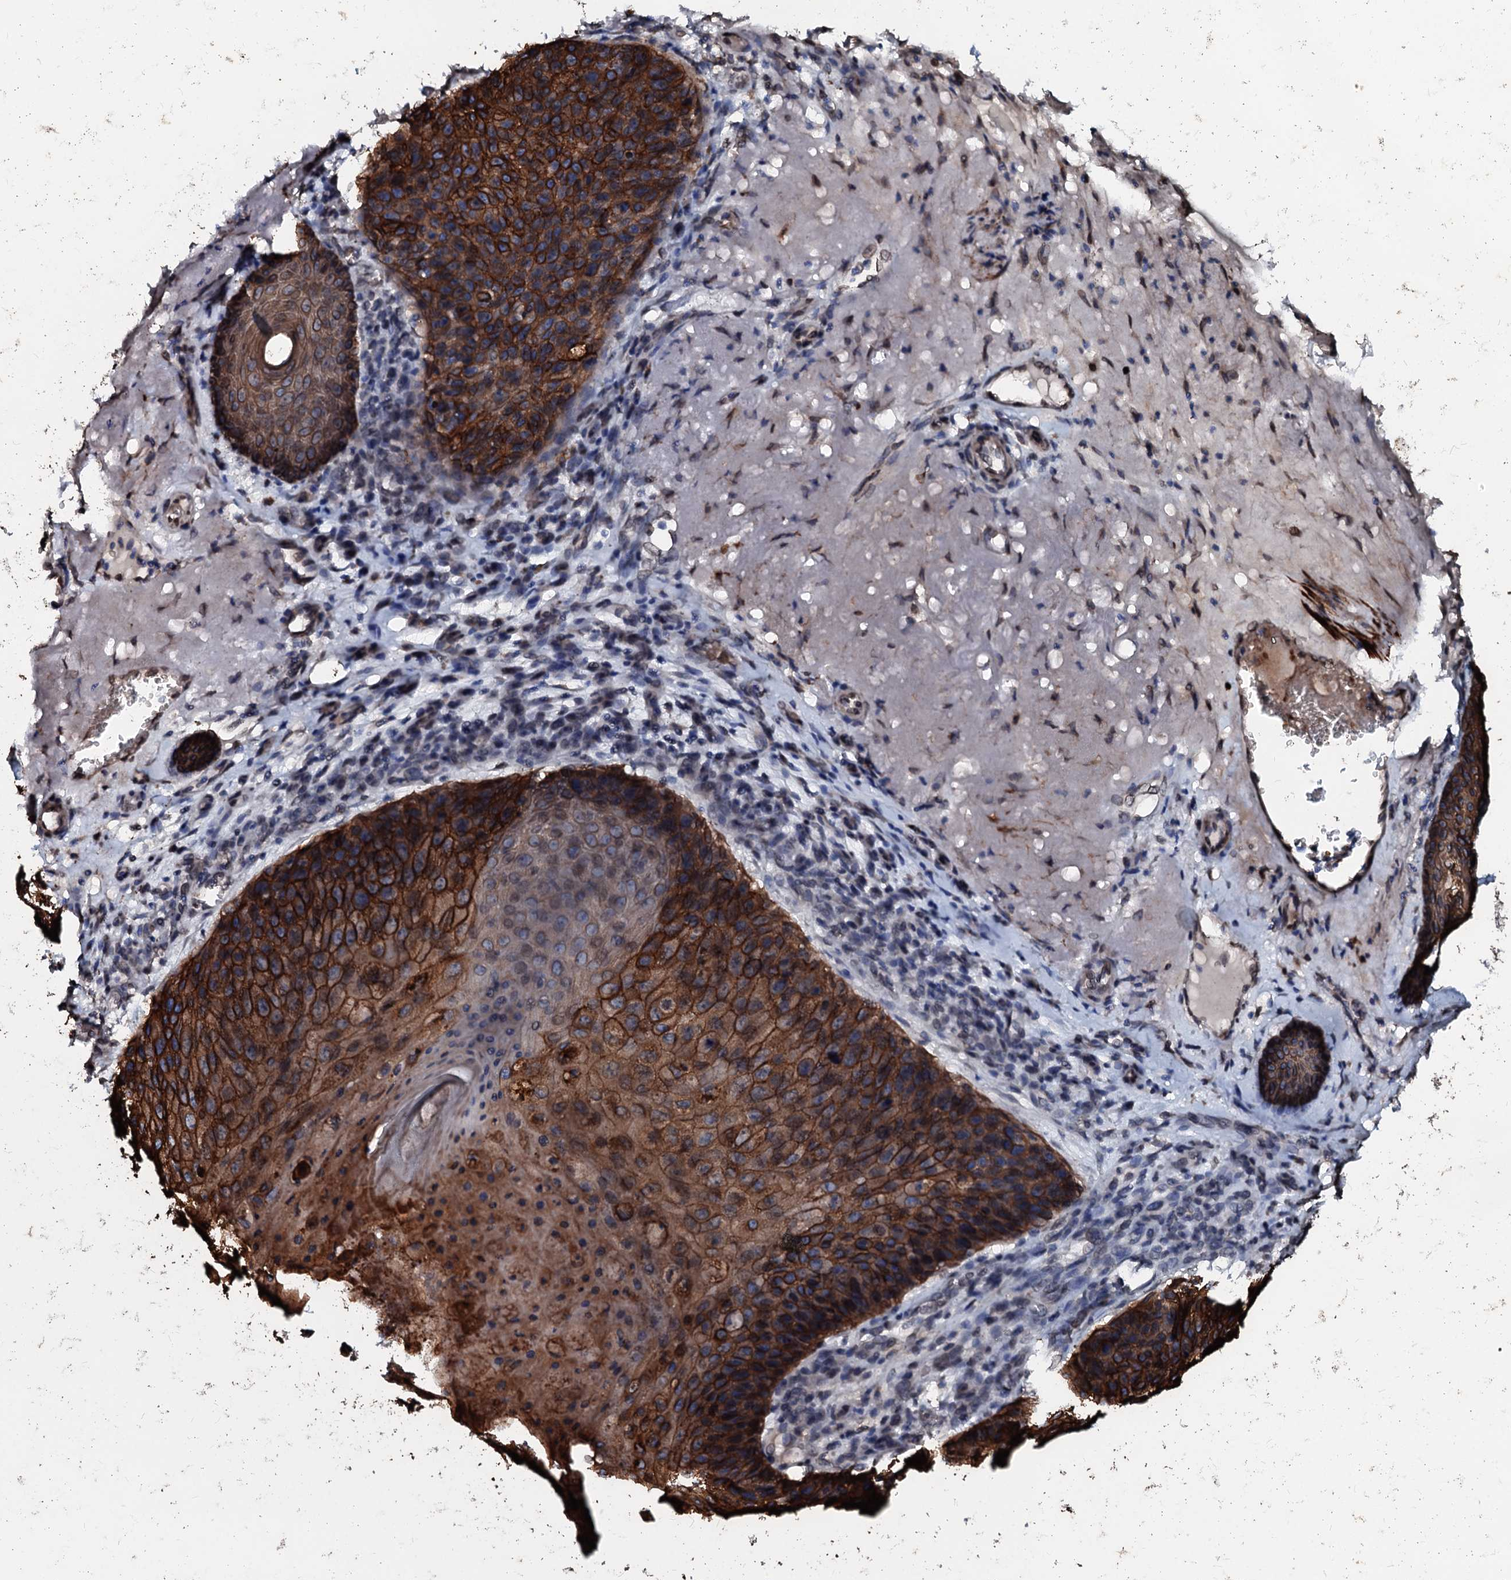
{"staining": {"intensity": "strong", "quantity": ">75%", "location": "cytoplasmic/membranous"}, "tissue": "skin cancer", "cell_type": "Tumor cells", "image_type": "cancer", "snomed": [{"axis": "morphology", "description": "Squamous cell carcinoma, NOS"}, {"axis": "topography", "description": "Skin"}], "caption": "This image reveals skin cancer stained with immunohistochemistry (IHC) to label a protein in brown. The cytoplasmic/membranous of tumor cells show strong positivity for the protein. Nuclei are counter-stained blue.", "gene": "NRP2", "patient": {"sex": "female", "age": 88}}